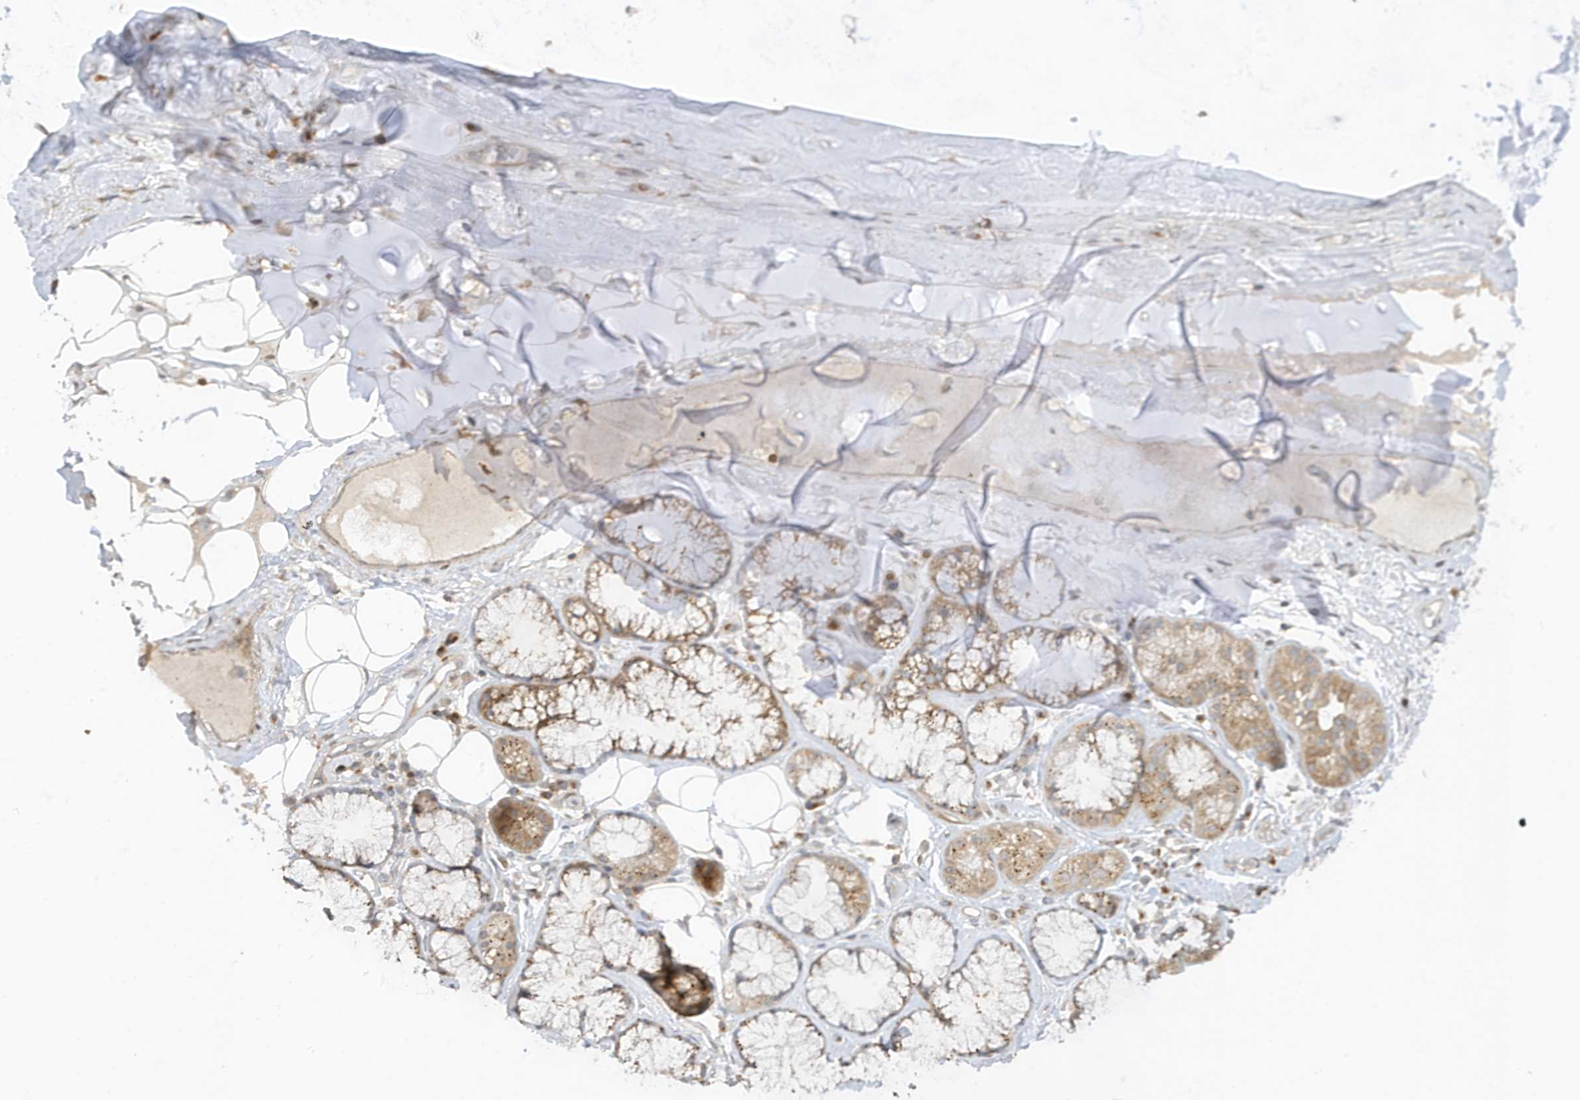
{"staining": {"intensity": "weak", "quantity": "25%-75%", "location": "cytoplasmic/membranous,nuclear"}, "tissue": "adipose tissue", "cell_type": "Adipocytes", "image_type": "normal", "snomed": [{"axis": "morphology", "description": "Normal tissue, NOS"}, {"axis": "topography", "description": "Cartilage tissue"}], "caption": "About 25%-75% of adipocytes in normal adipose tissue display weak cytoplasmic/membranous,nuclear protein expression as visualized by brown immunohistochemical staining.", "gene": "TAB3", "patient": {"sex": "female", "age": 63}}